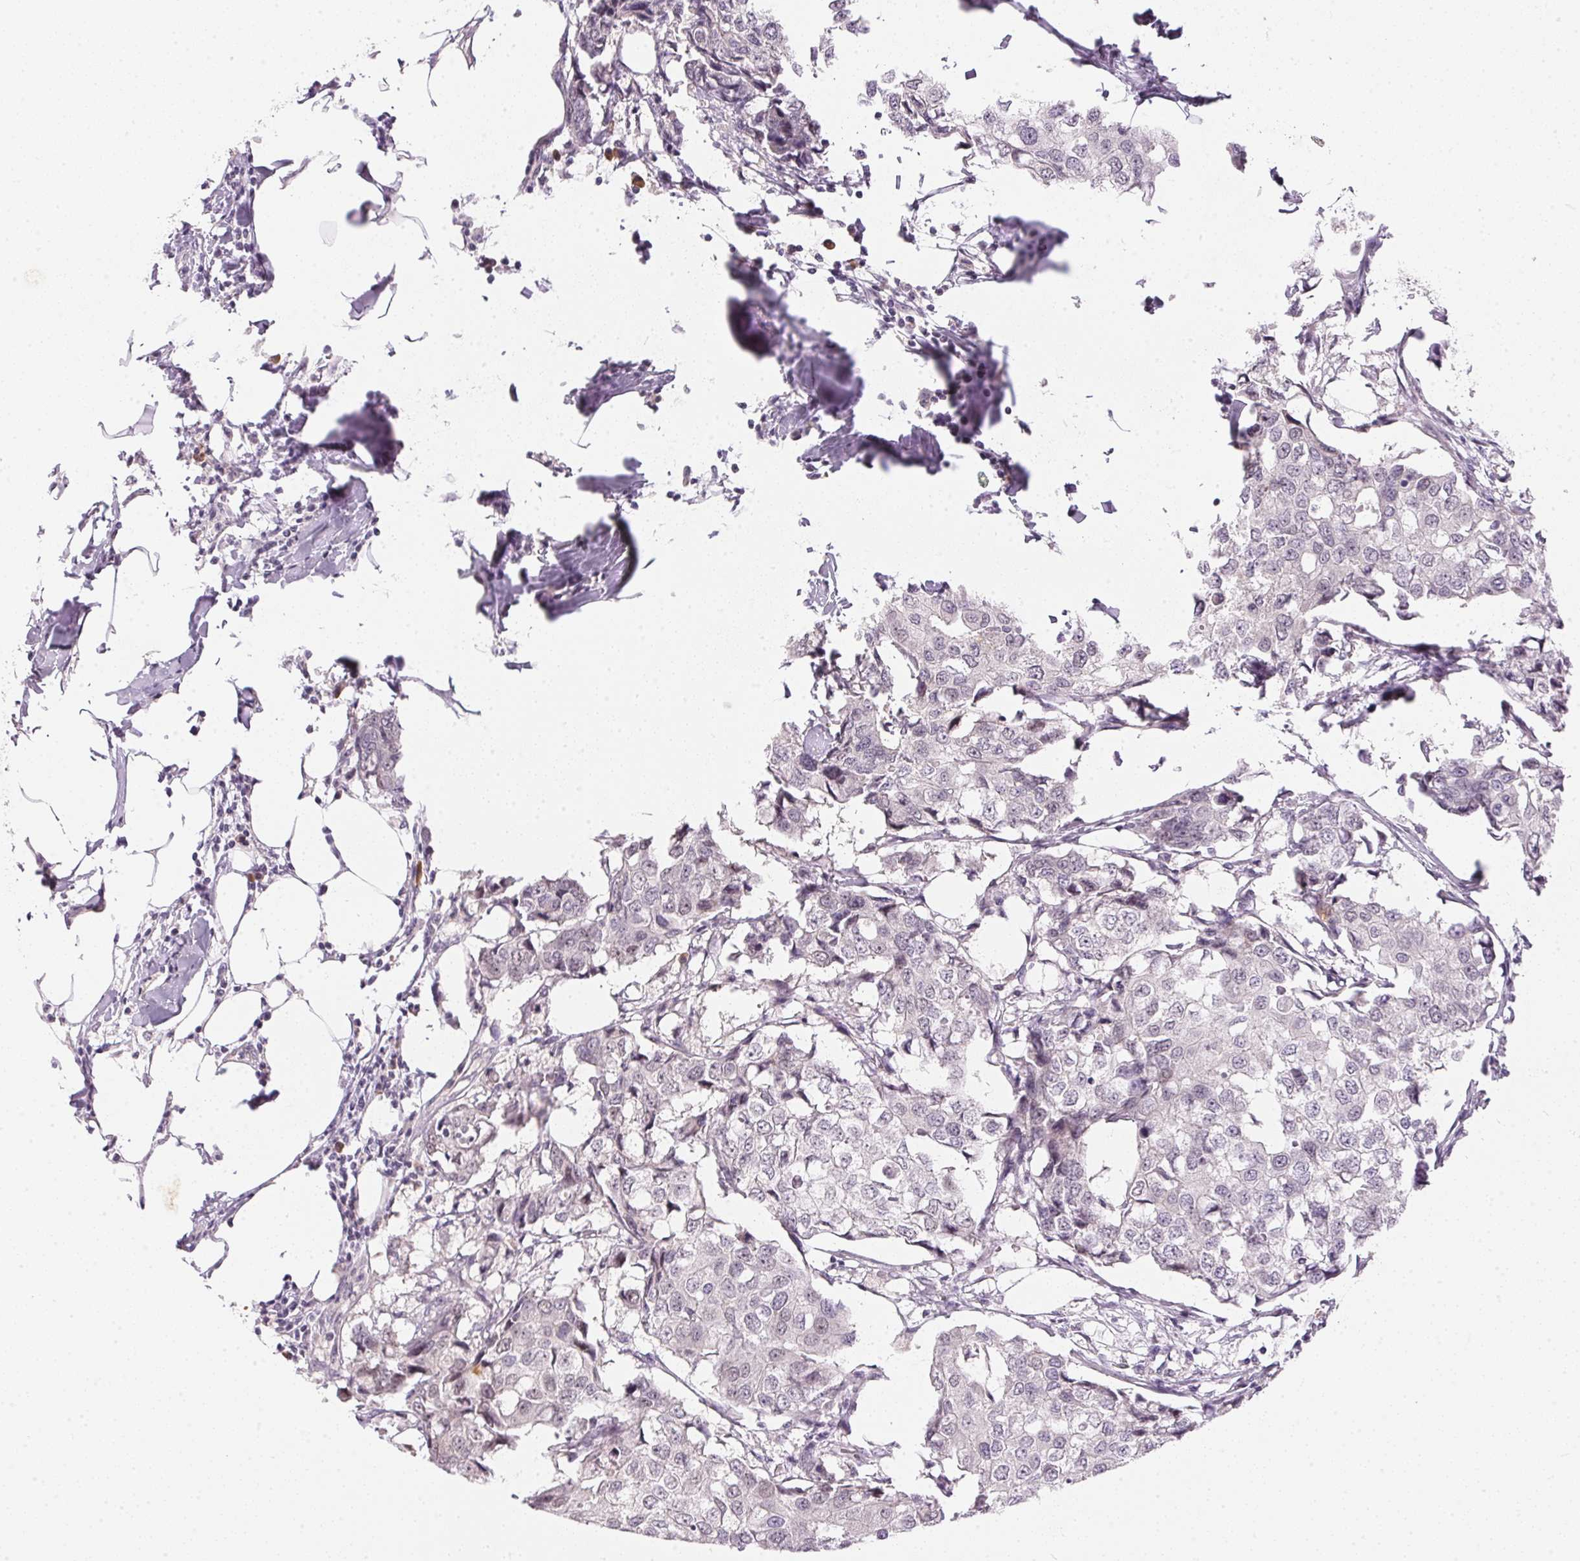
{"staining": {"intensity": "negative", "quantity": "none", "location": "none"}, "tissue": "breast cancer", "cell_type": "Tumor cells", "image_type": "cancer", "snomed": [{"axis": "morphology", "description": "Duct carcinoma"}, {"axis": "topography", "description": "Breast"}], "caption": "This is an immunohistochemistry photomicrograph of human breast cancer. There is no positivity in tumor cells.", "gene": "TTC23L", "patient": {"sex": "female", "age": 27}}